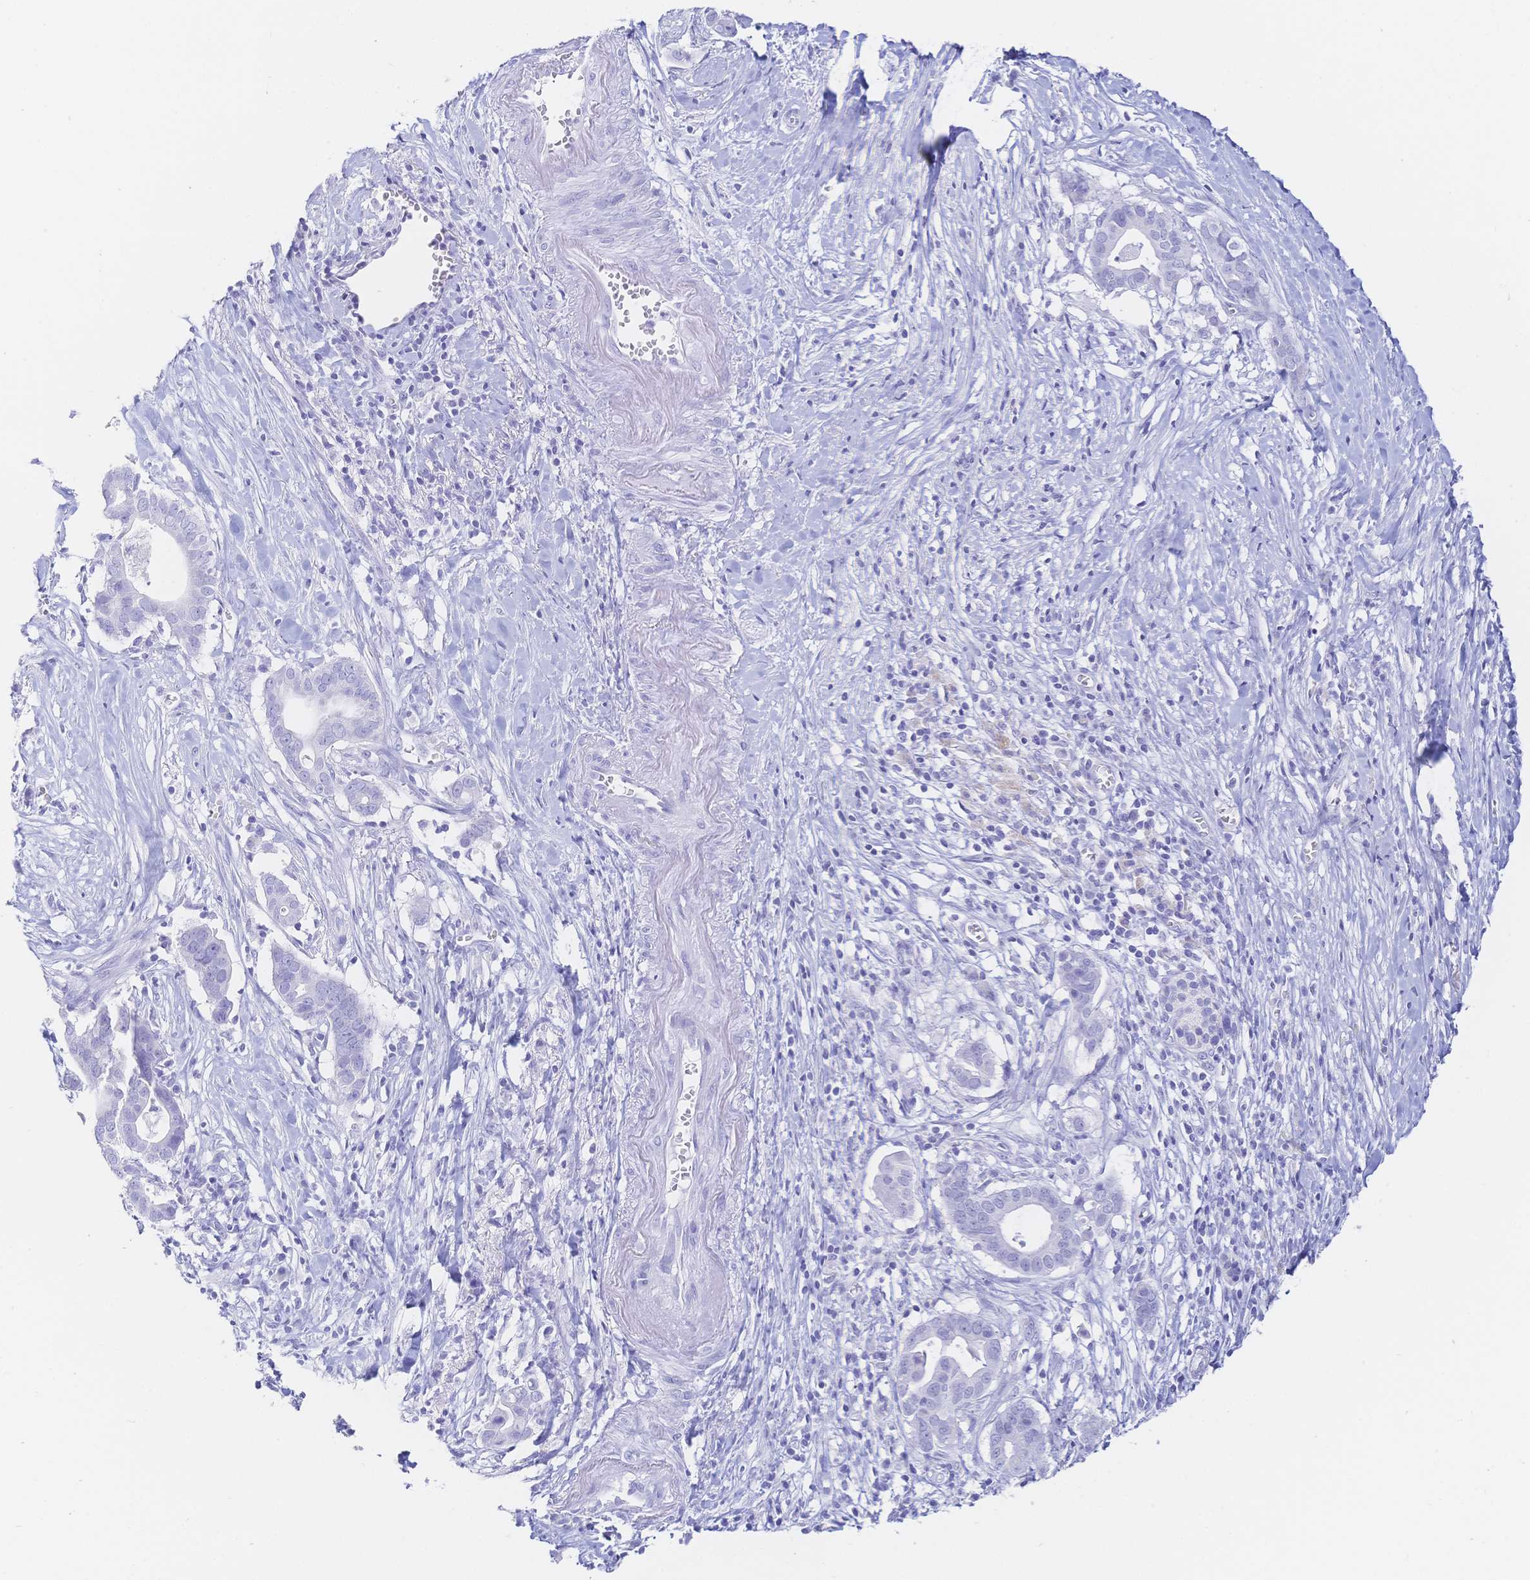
{"staining": {"intensity": "negative", "quantity": "none", "location": "none"}, "tissue": "pancreatic cancer", "cell_type": "Tumor cells", "image_type": "cancer", "snomed": [{"axis": "morphology", "description": "Adenocarcinoma, NOS"}, {"axis": "topography", "description": "Pancreas"}], "caption": "Micrograph shows no significant protein expression in tumor cells of pancreatic cancer (adenocarcinoma).", "gene": "MEP1B", "patient": {"sex": "male", "age": 61}}